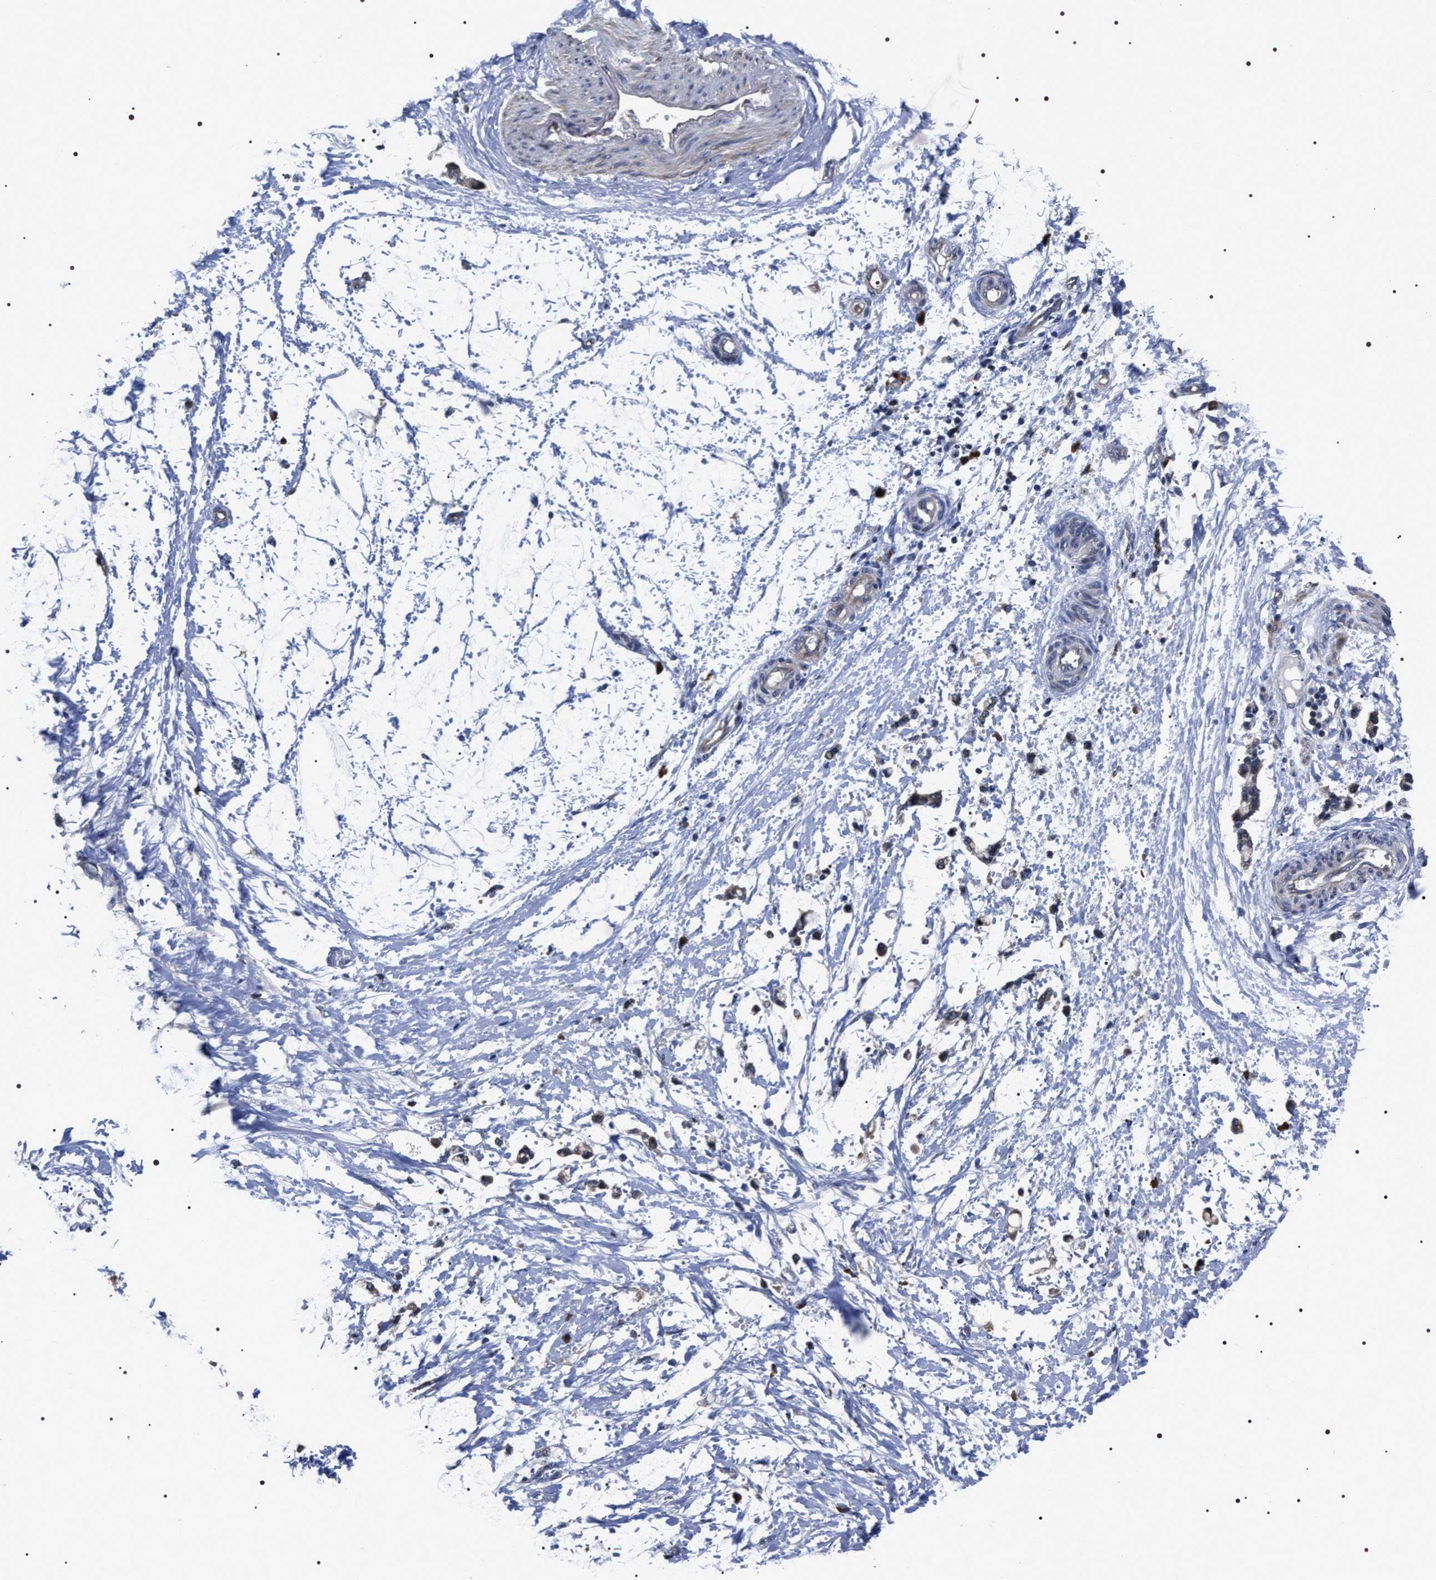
{"staining": {"intensity": "negative", "quantity": "none", "location": "none"}, "tissue": "adipose tissue", "cell_type": "Adipocytes", "image_type": "normal", "snomed": [{"axis": "morphology", "description": "Normal tissue, NOS"}, {"axis": "morphology", "description": "Adenocarcinoma, NOS"}, {"axis": "topography", "description": "Colon"}, {"axis": "topography", "description": "Peripheral nerve tissue"}], "caption": "Immunohistochemistry histopathology image of normal adipose tissue stained for a protein (brown), which exhibits no expression in adipocytes. (Brightfield microscopy of DAB immunohistochemistry at high magnification).", "gene": "MIS18A", "patient": {"sex": "male", "age": 14}}